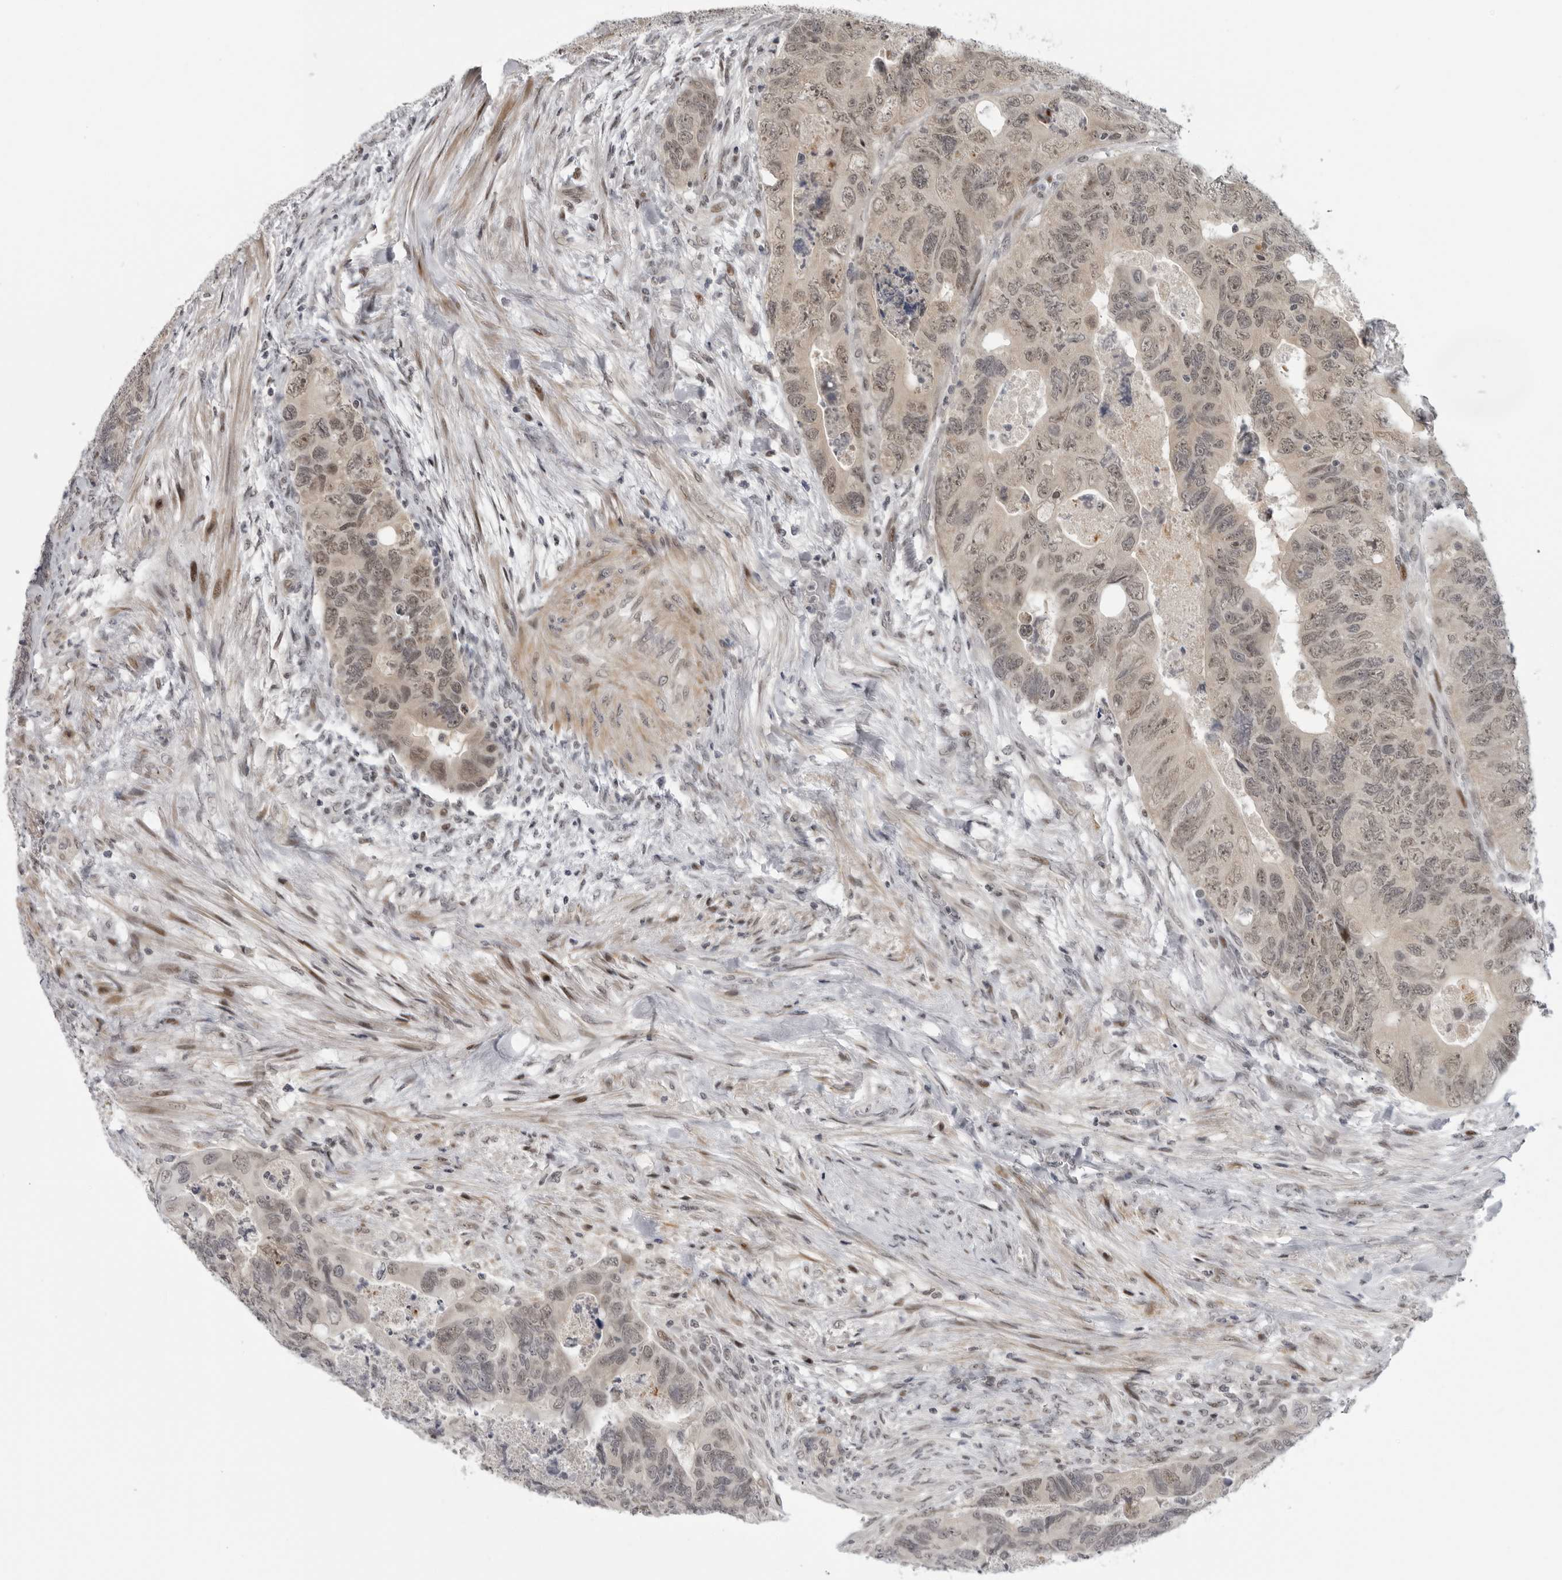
{"staining": {"intensity": "weak", "quantity": ">75%", "location": "nuclear"}, "tissue": "colorectal cancer", "cell_type": "Tumor cells", "image_type": "cancer", "snomed": [{"axis": "morphology", "description": "Adenocarcinoma, NOS"}, {"axis": "topography", "description": "Rectum"}], "caption": "Protein staining of colorectal cancer (adenocarcinoma) tissue displays weak nuclear staining in about >75% of tumor cells.", "gene": "ALPK2", "patient": {"sex": "male", "age": 63}}